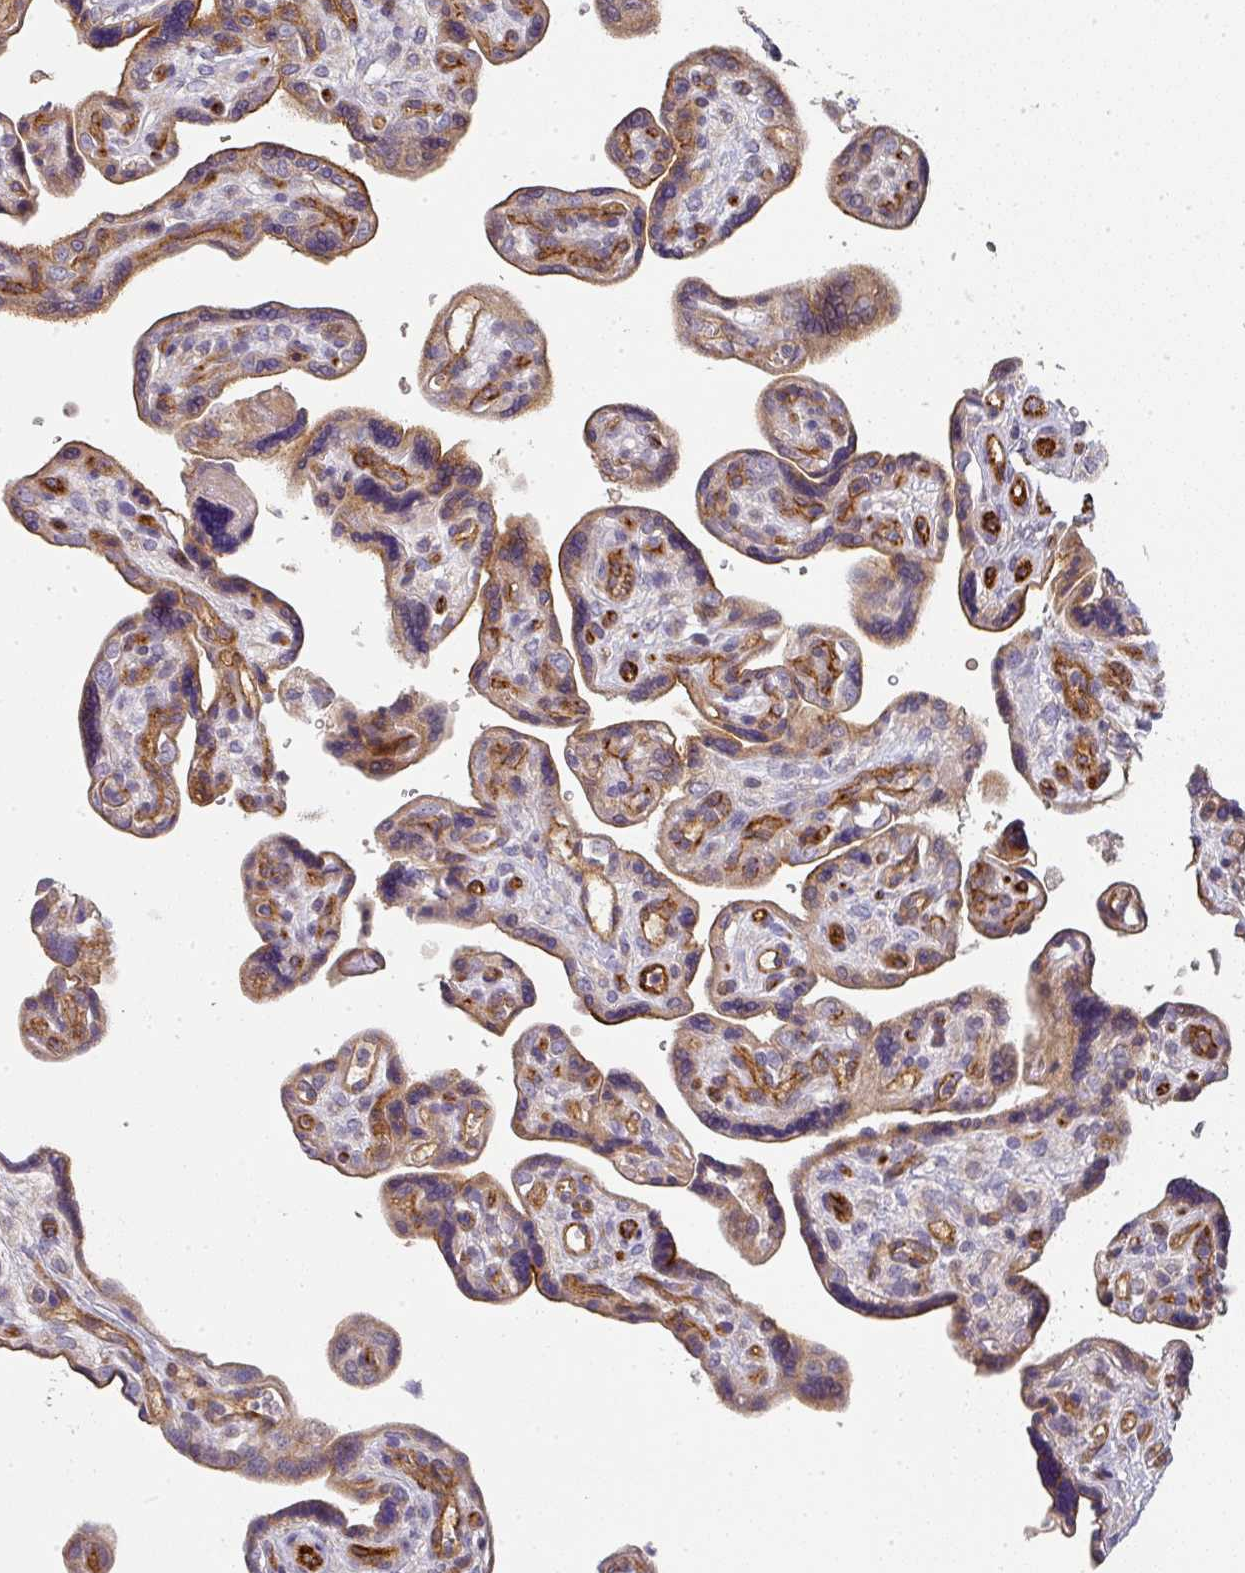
{"staining": {"intensity": "moderate", "quantity": "25%-75%", "location": "cytoplasmic/membranous"}, "tissue": "placenta", "cell_type": "Trophoblastic cells", "image_type": "normal", "snomed": [{"axis": "morphology", "description": "Normal tissue, NOS"}, {"axis": "topography", "description": "Placenta"}], "caption": "DAB immunohistochemical staining of unremarkable placenta displays moderate cytoplasmic/membranous protein positivity in about 25%-75% of trophoblastic cells. Immunohistochemistry stains the protein in brown and the nuclei are stained blue.", "gene": "PCDH1", "patient": {"sex": "female", "age": 39}}